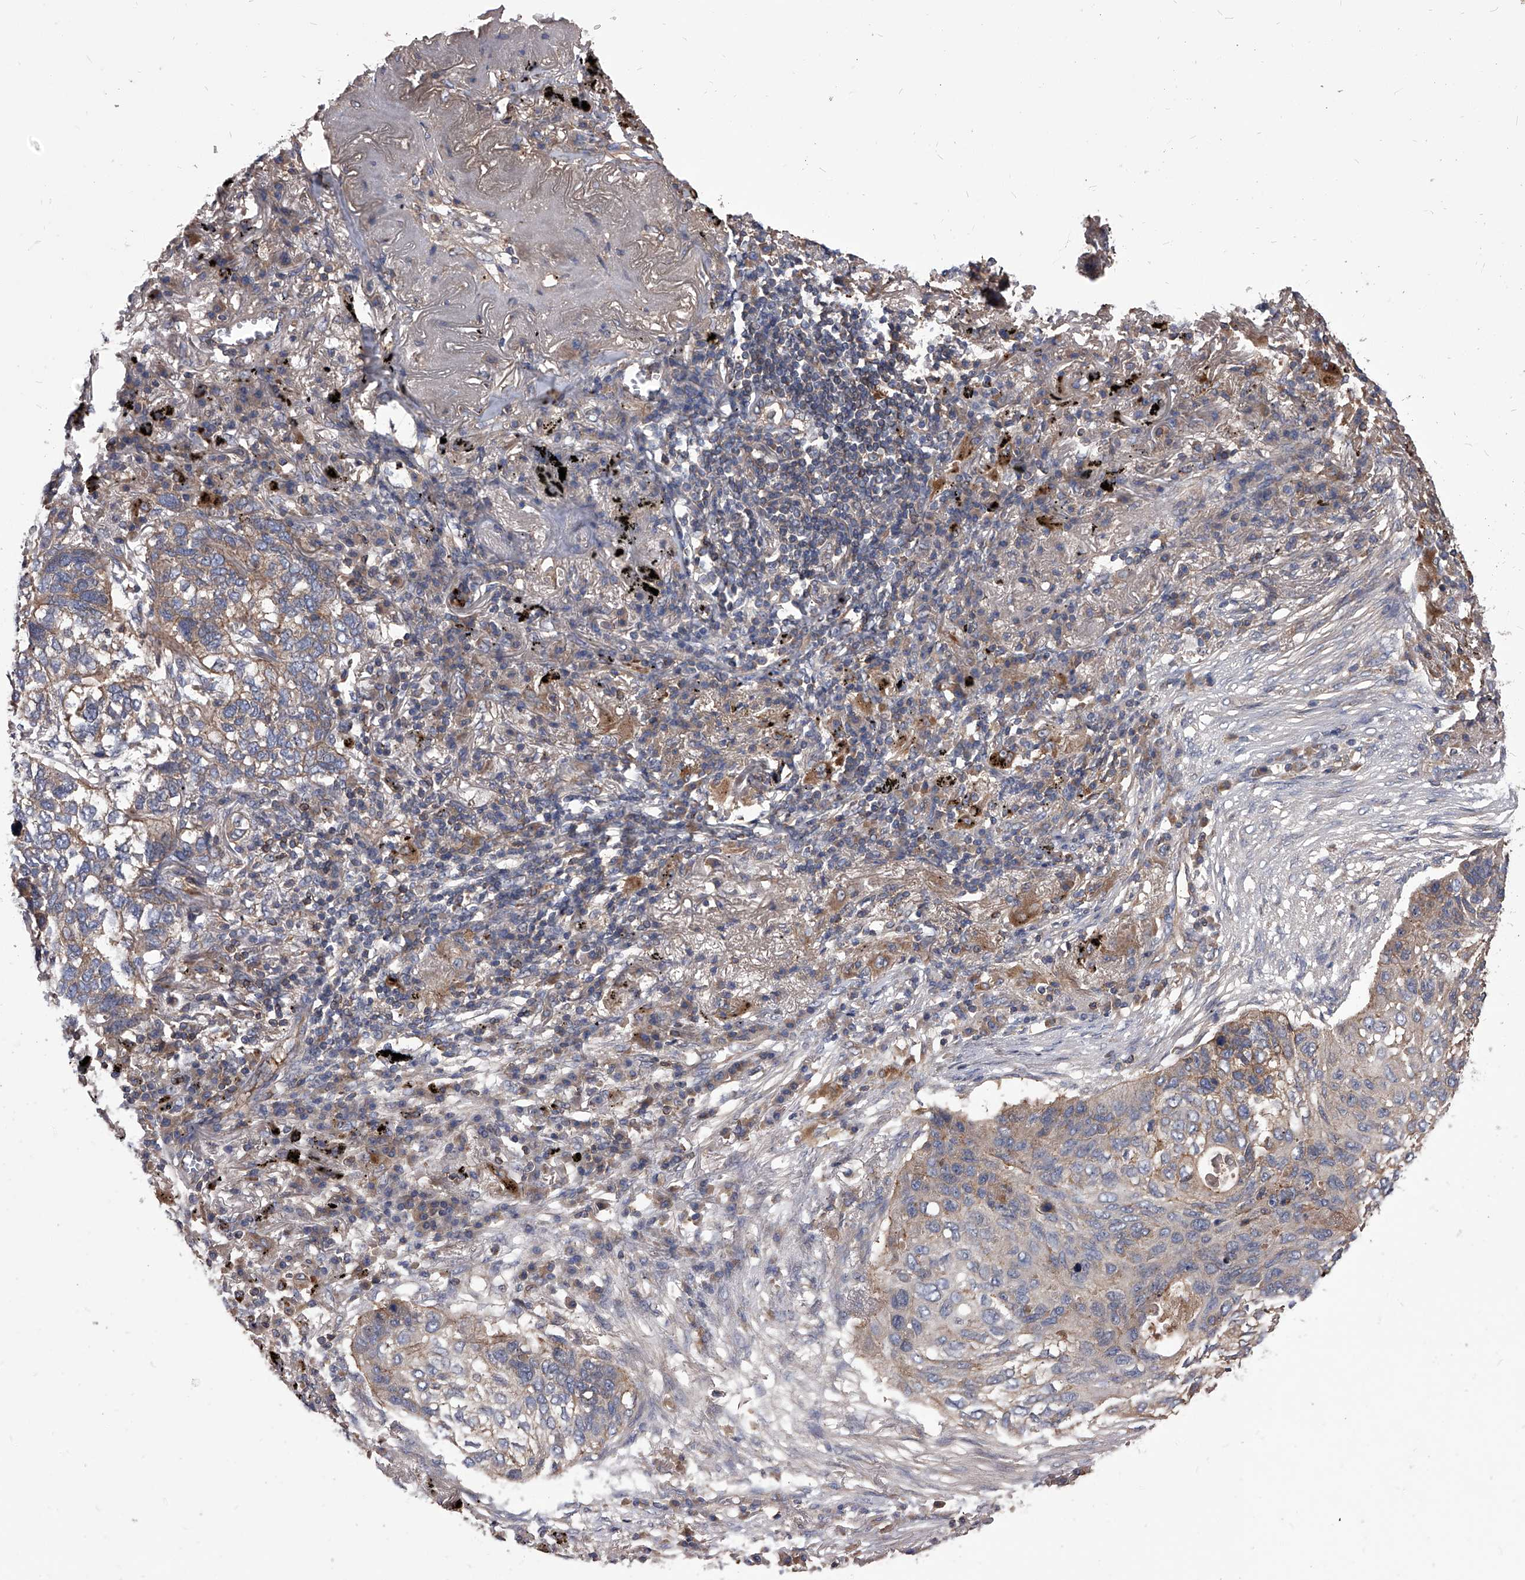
{"staining": {"intensity": "weak", "quantity": ">75%", "location": "cytoplasmic/membranous"}, "tissue": "lung cancer", "cell_type": "Tumor cells", "image_type": "cancer", "snomed": [{"axis": "morphology", "description": "Squamous cell carcinoma, NOS"}, {"axis": "topography", "description": "Lung"}], "caption": "About >75% of tumor cells in human lung cancer exhibit weak cytoplasmic/membranous protein staining as visualized by brown immunohistochemical staining.", "gene": "CUL7", "patient": {"sex": "female", "age": 63}}